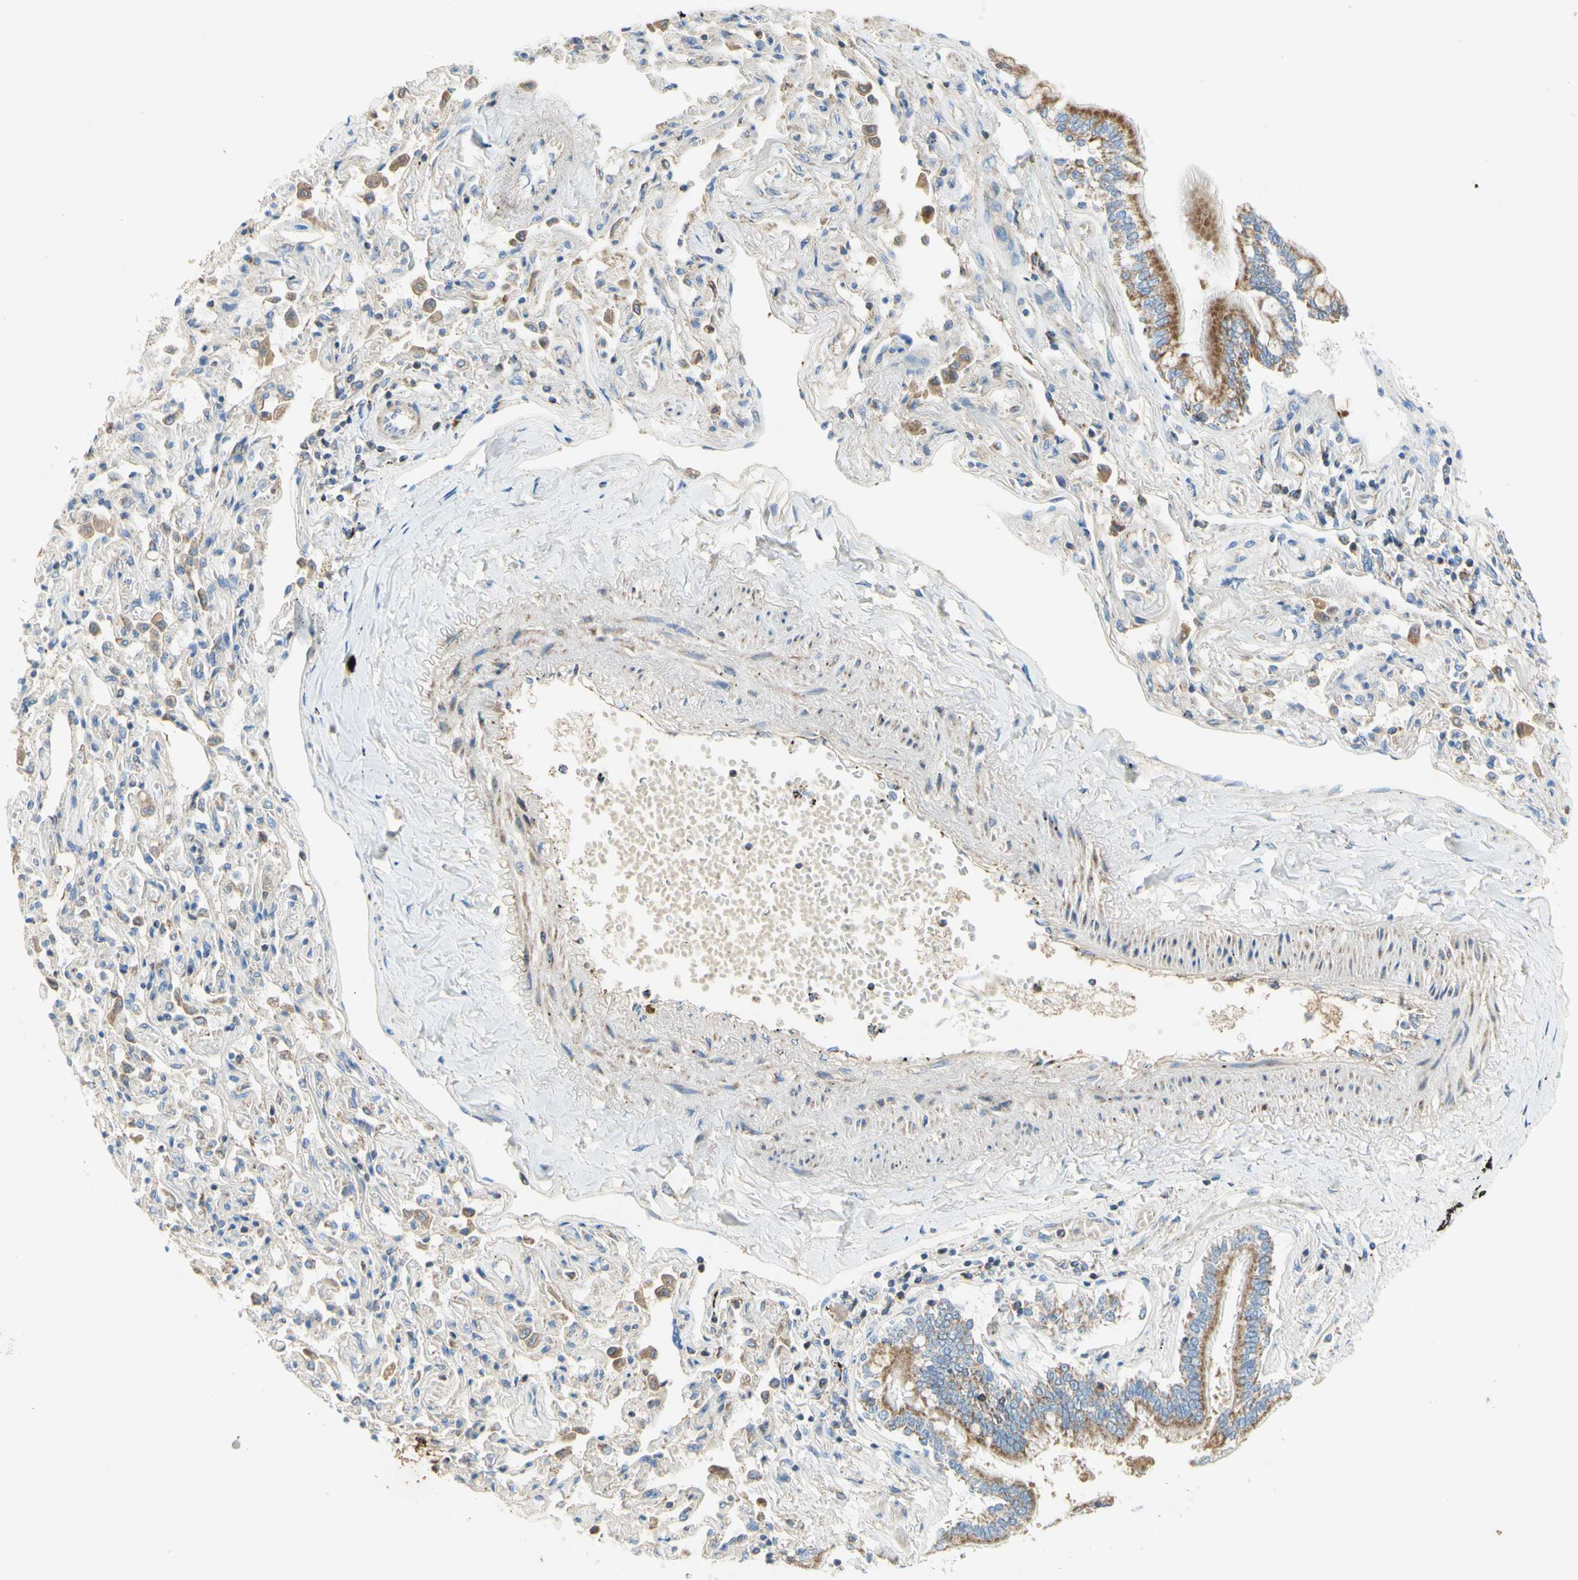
{"staining": {"intensity": "moderate", "quantity": ">75%", "location": "cytoplasmic/membranous"}, "tissue": "bronchus", "cell_type": "Respiratory epithelial cells", "image_type": "normal", "snomed": [{"axis": "morphology", "description": "Normal tissue, NOS"}, {"axis": "topography", "description": "Bronchus"}, {"axis": "topography", "description": "Lung"}], "caption": "Benign bronchus was stained to show a protein in brown. There is medium levels of moderate cytoplasmic/membranous staining in approximately >75% of respiratory epithelial cells.", "gene": "SDHB", "patient": {"sex": "male", "age": 64}}